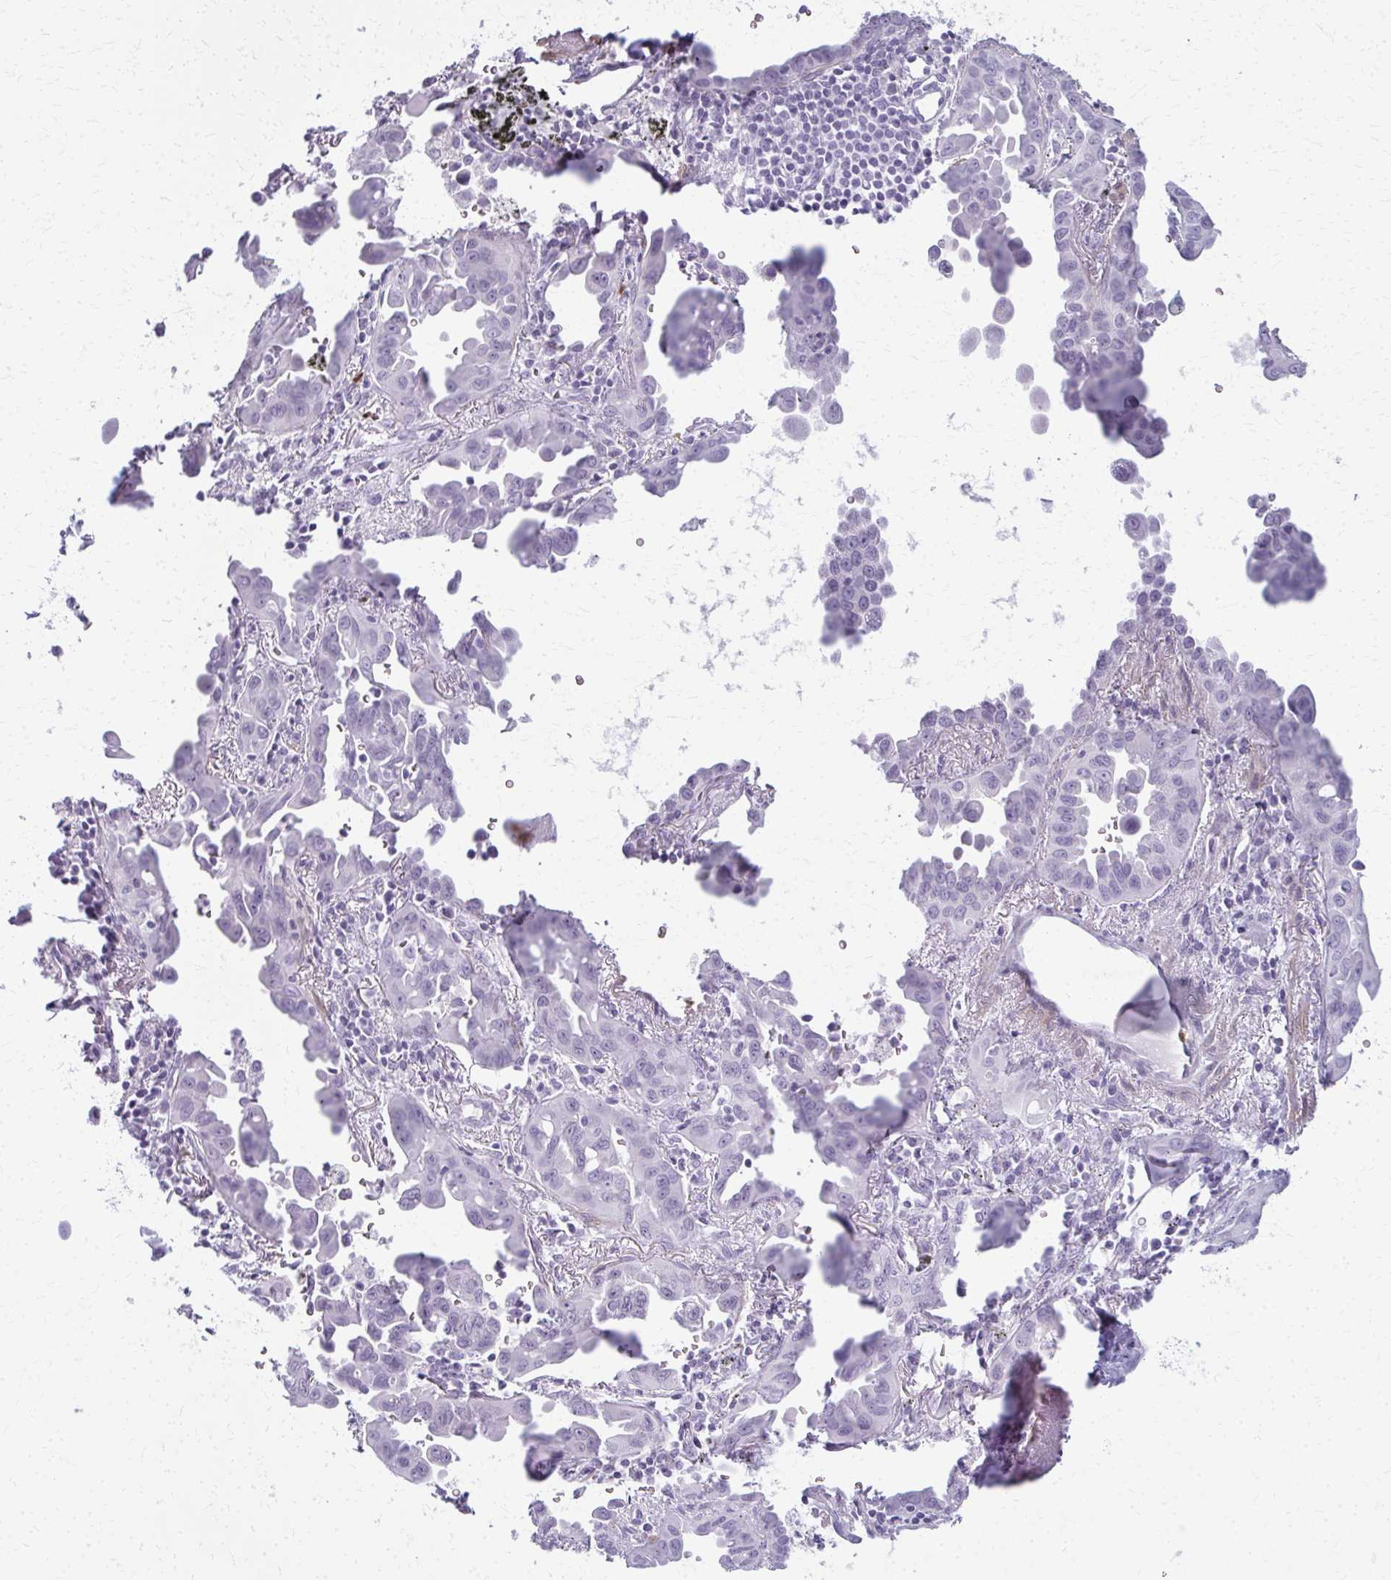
{"staining": {"intensity": "negative", "quantity": "none", "location": "none"}, "tissue": "lung cancer", "cell_type": "Tumor cells", "image_type": "cancer", "snomed": [{"axis": "morphology", "description": "Adenocarcinoma, NOS"}, {"axis": "topography", "description": "Lung"}], "caption": "The histopathology image shows no significant positivity in tumor cells of lung cancer. (DAB immunohistochemistry with hematoxylin counter stain).", "gene": "CA3", "patient": {"sex": "male", "age": 68}}